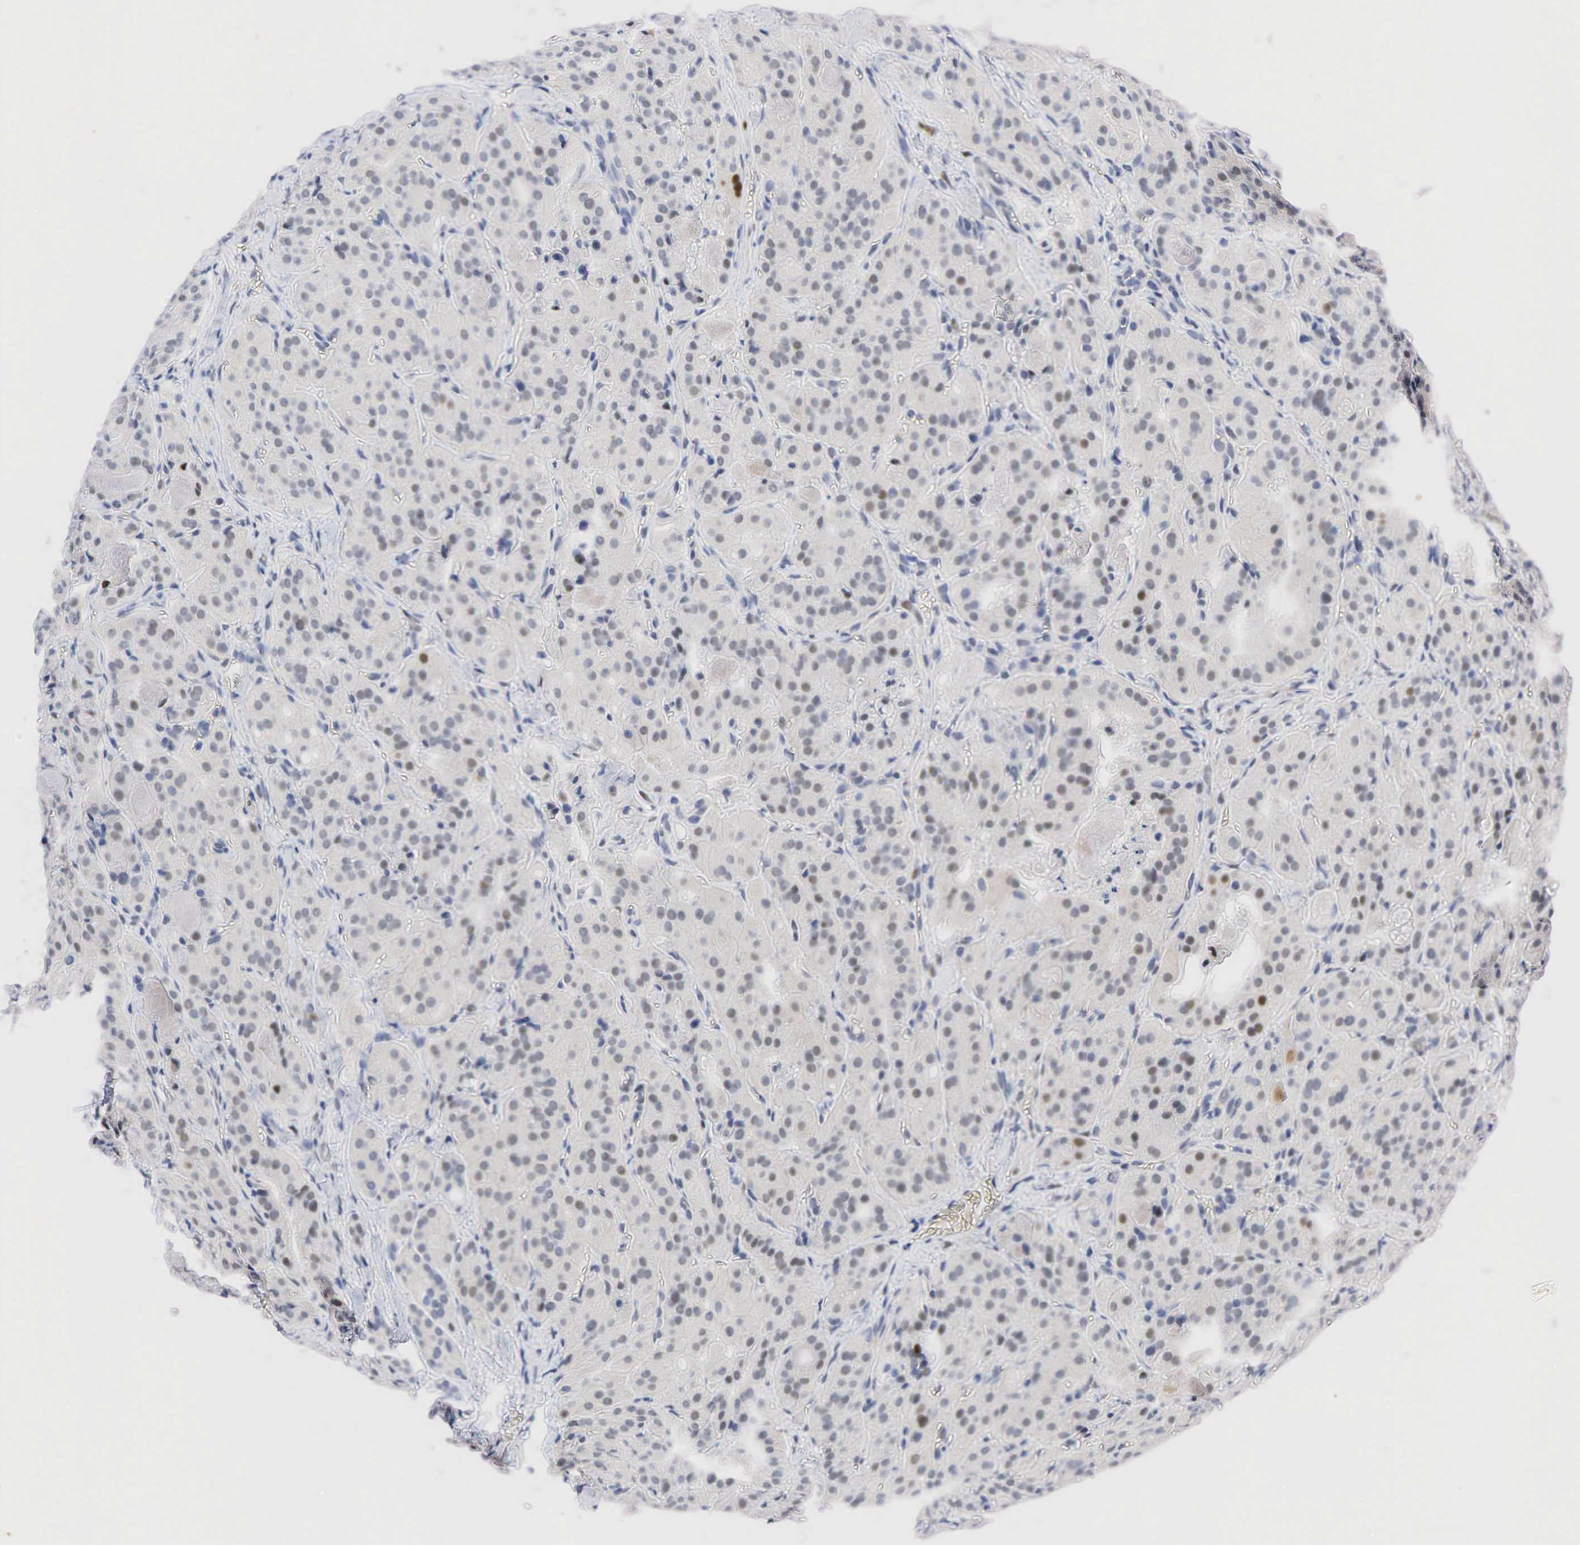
{"staining": {"intensity": "weak", "quantity": "<25%", "location": "nuclear"}, "tissue": "thyroid cancer", "cell_type": "Tumor cells", "image_type": "cancer", "snomed": [{"axis": "morphology", "description": "Carcinoma, NOS"}, {"axis": "topography", "description": "Thyroid gland"}], "caption": "Immunohistochemistry image of neoplastic tissue: thyroid carcinoma stained with DAB (3,3'-diaminobenzidine) exhibits no significant protein staining in tumor cells.", "gene": "PGR", "patient": {"sex": "male", "age": 76}}